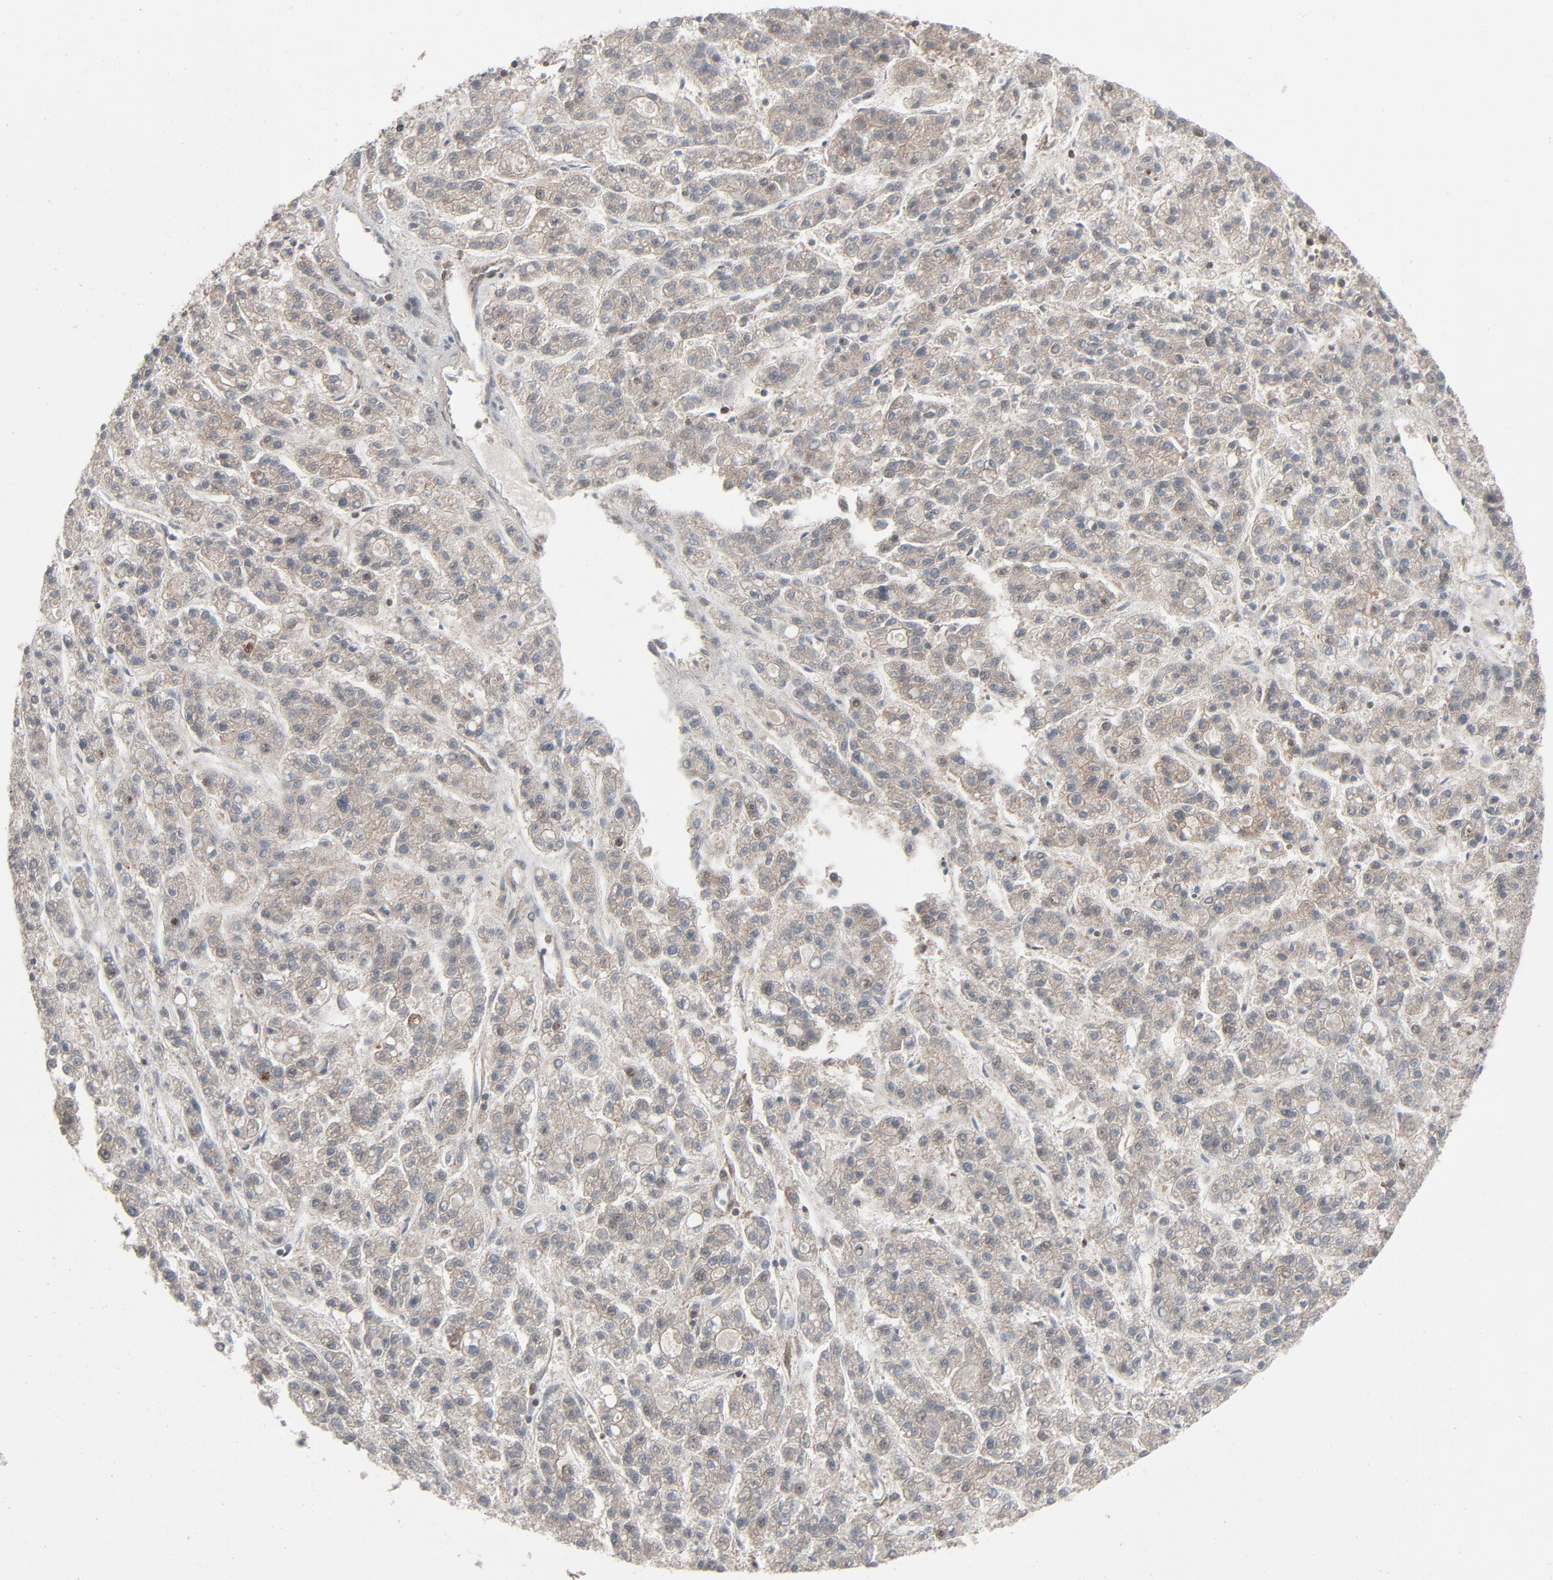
{"staining": {"intensity": "negative", "quantity": "none", "location": "none"}, "tissue": "liver cancer", "cell_type": "Tumor cells", "image_type": "cancer", "snomed": [{"axis": "morphology", "description": "Carcinoma, Hepatocellular, NOS"}, {"axis": "topography", "description": "Liver"}], "caption": "Liver cancer stained for a protein using immunohistochemistry shows no expression tumor cells.", "gene": "OPTN", "patient": {"sex": "male", "age": 70}}